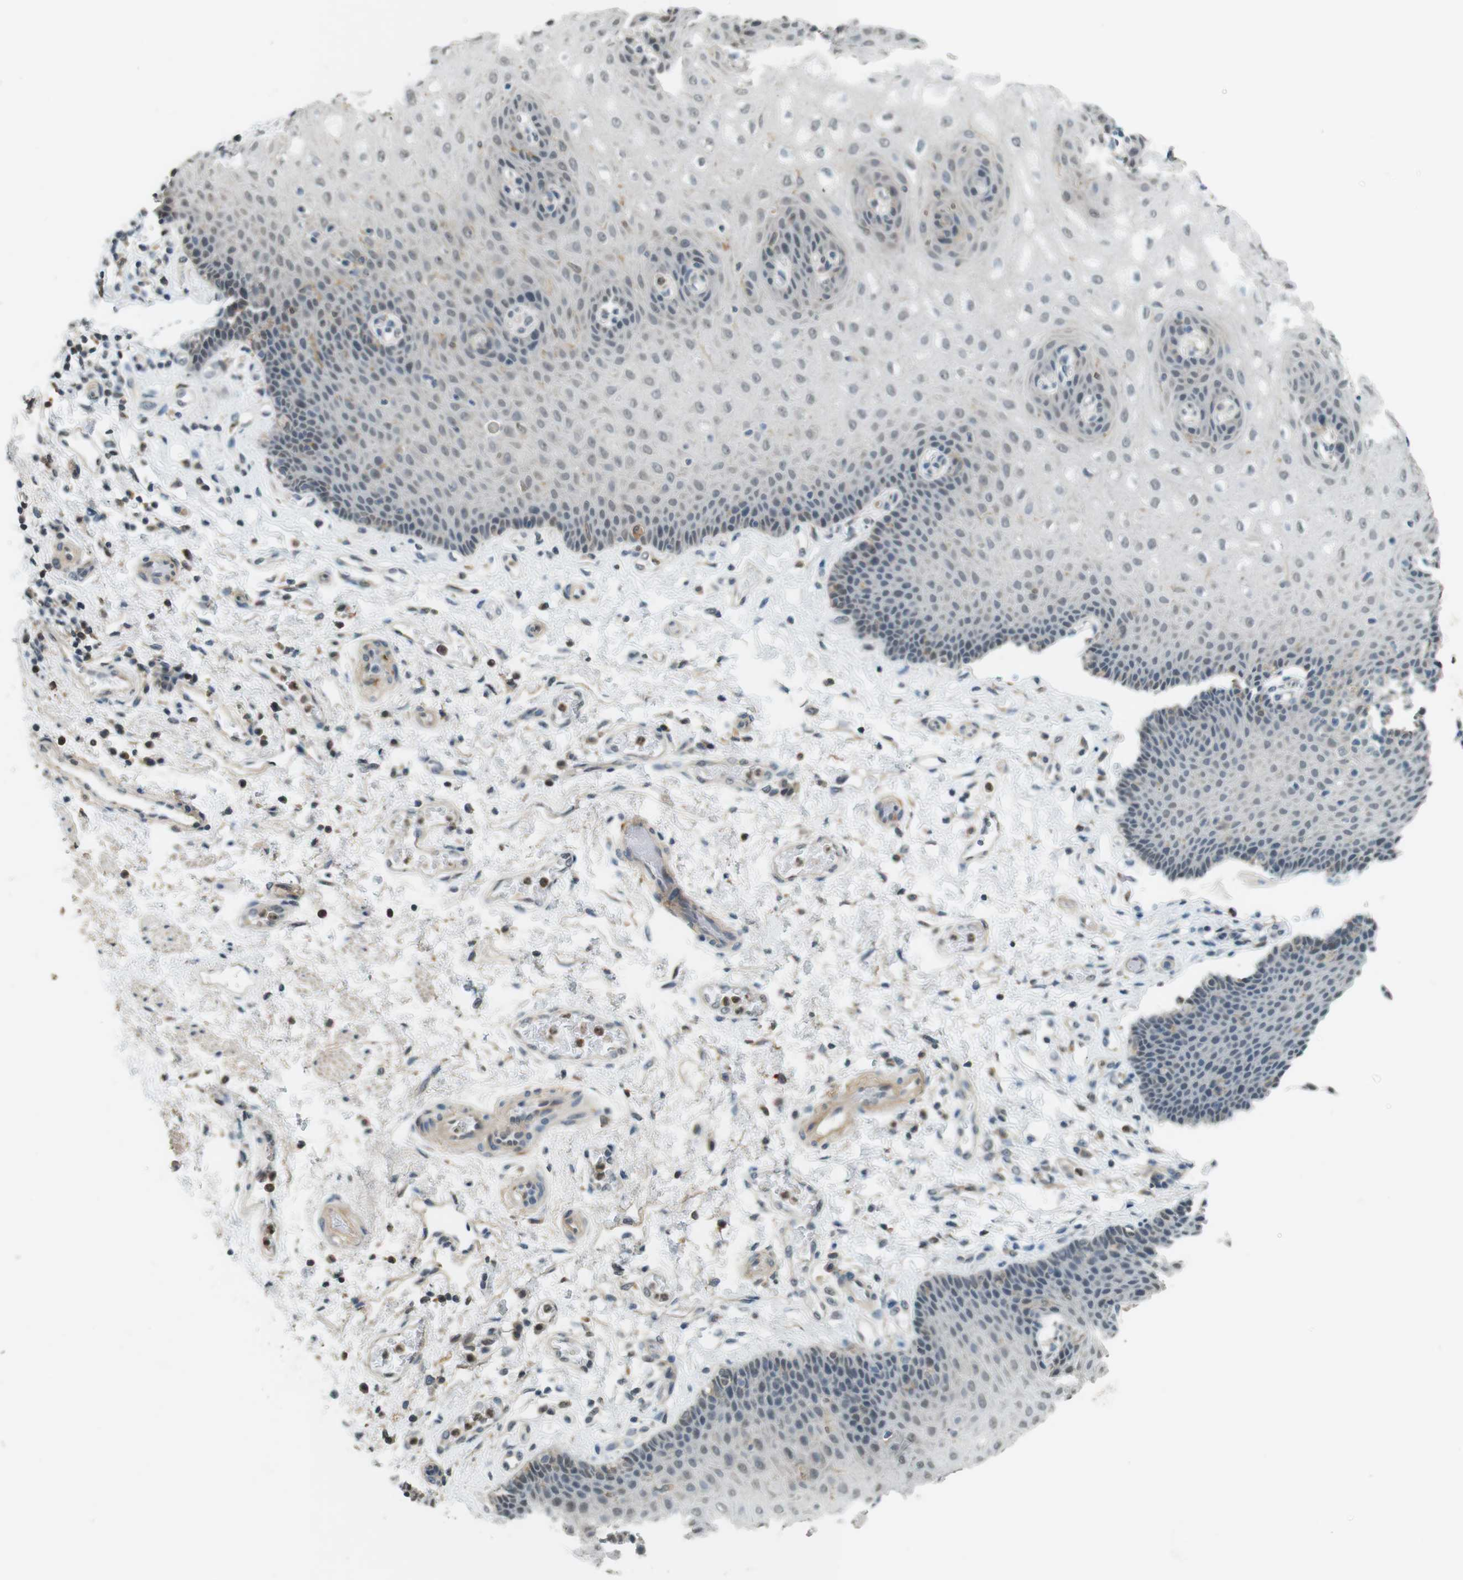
{"staining": {"intensity": "negative", "quantity": "none", "location": "none"}, "tissue": "esophagus", "cell_type": "Squamous epithelial cells", "image_type": "normal", "snomed": [{"axis": "morphology", "description": "Normal tissue, NOS"}, {"axis": "topography", "description": "Esophagus"}], "caption": "High magnification brightfield microscopy of benign esophagus stained with DAB (3,3'-diaminobenzidine) (brown) and counterstained with hematoxylin (blue): squamous epithelial cells show no significant positivity.", "gene": "CDK14", "patient": {"sex": "male", "age": 54}}